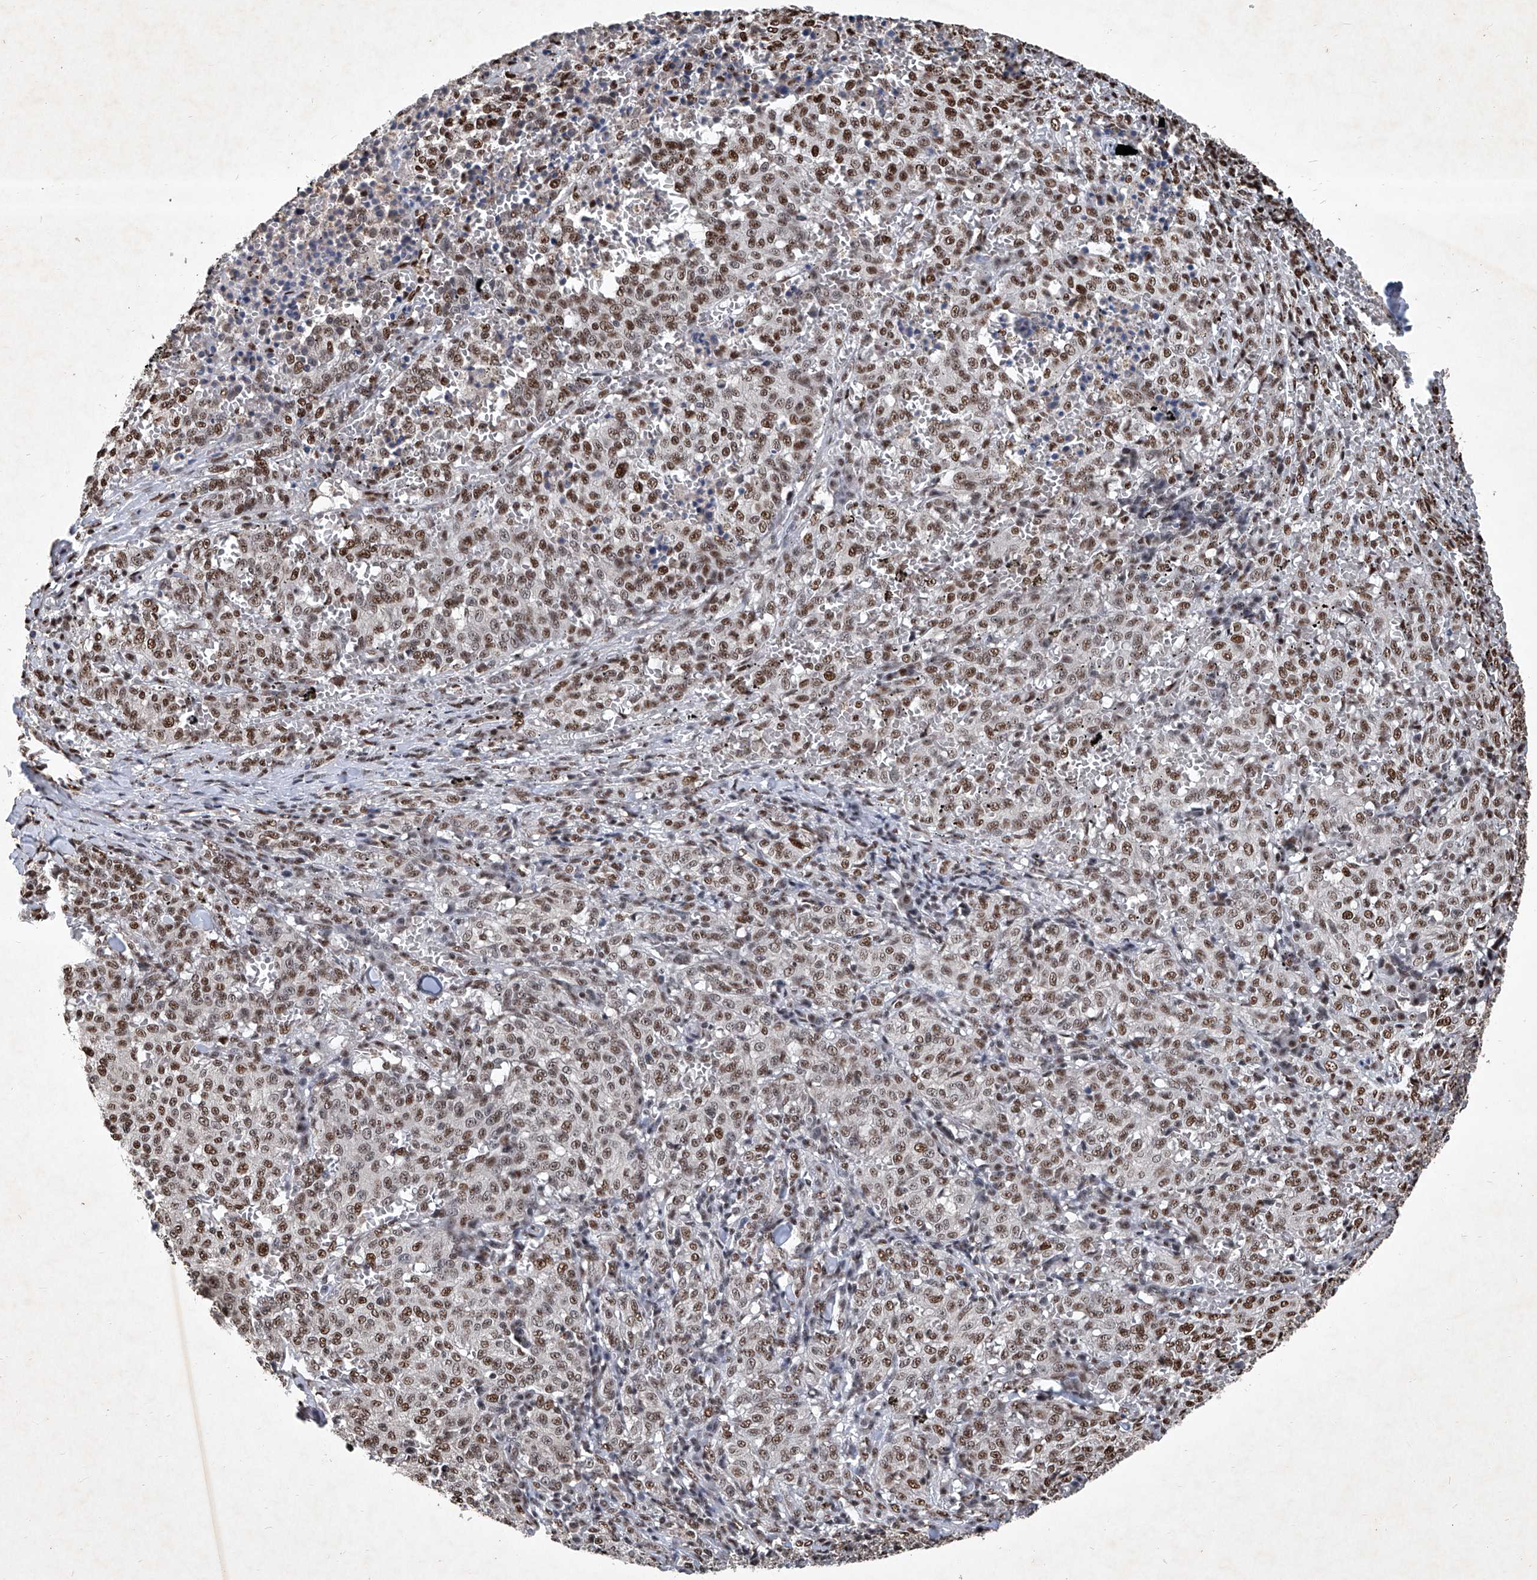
{"staining": {"intensity": "moderate", "quantity": "25%-75%", "location": "nuclear"}, "tissue": "melanoma", "cell_type": "Tumor cells", "image_type": "cancer", "snomed": [{"axis": "morphology", "description": "Malignant melanoma, NOS"}, {"axis": "topography", "description": "Skin"}], "caption": "A medium amount of moderate nuclear expression is seen in approximately 25%-75% of tumor cells in melanoma tissue.", "gene": "DDX39B", "patient": {"sex": "female", "age": 72}}